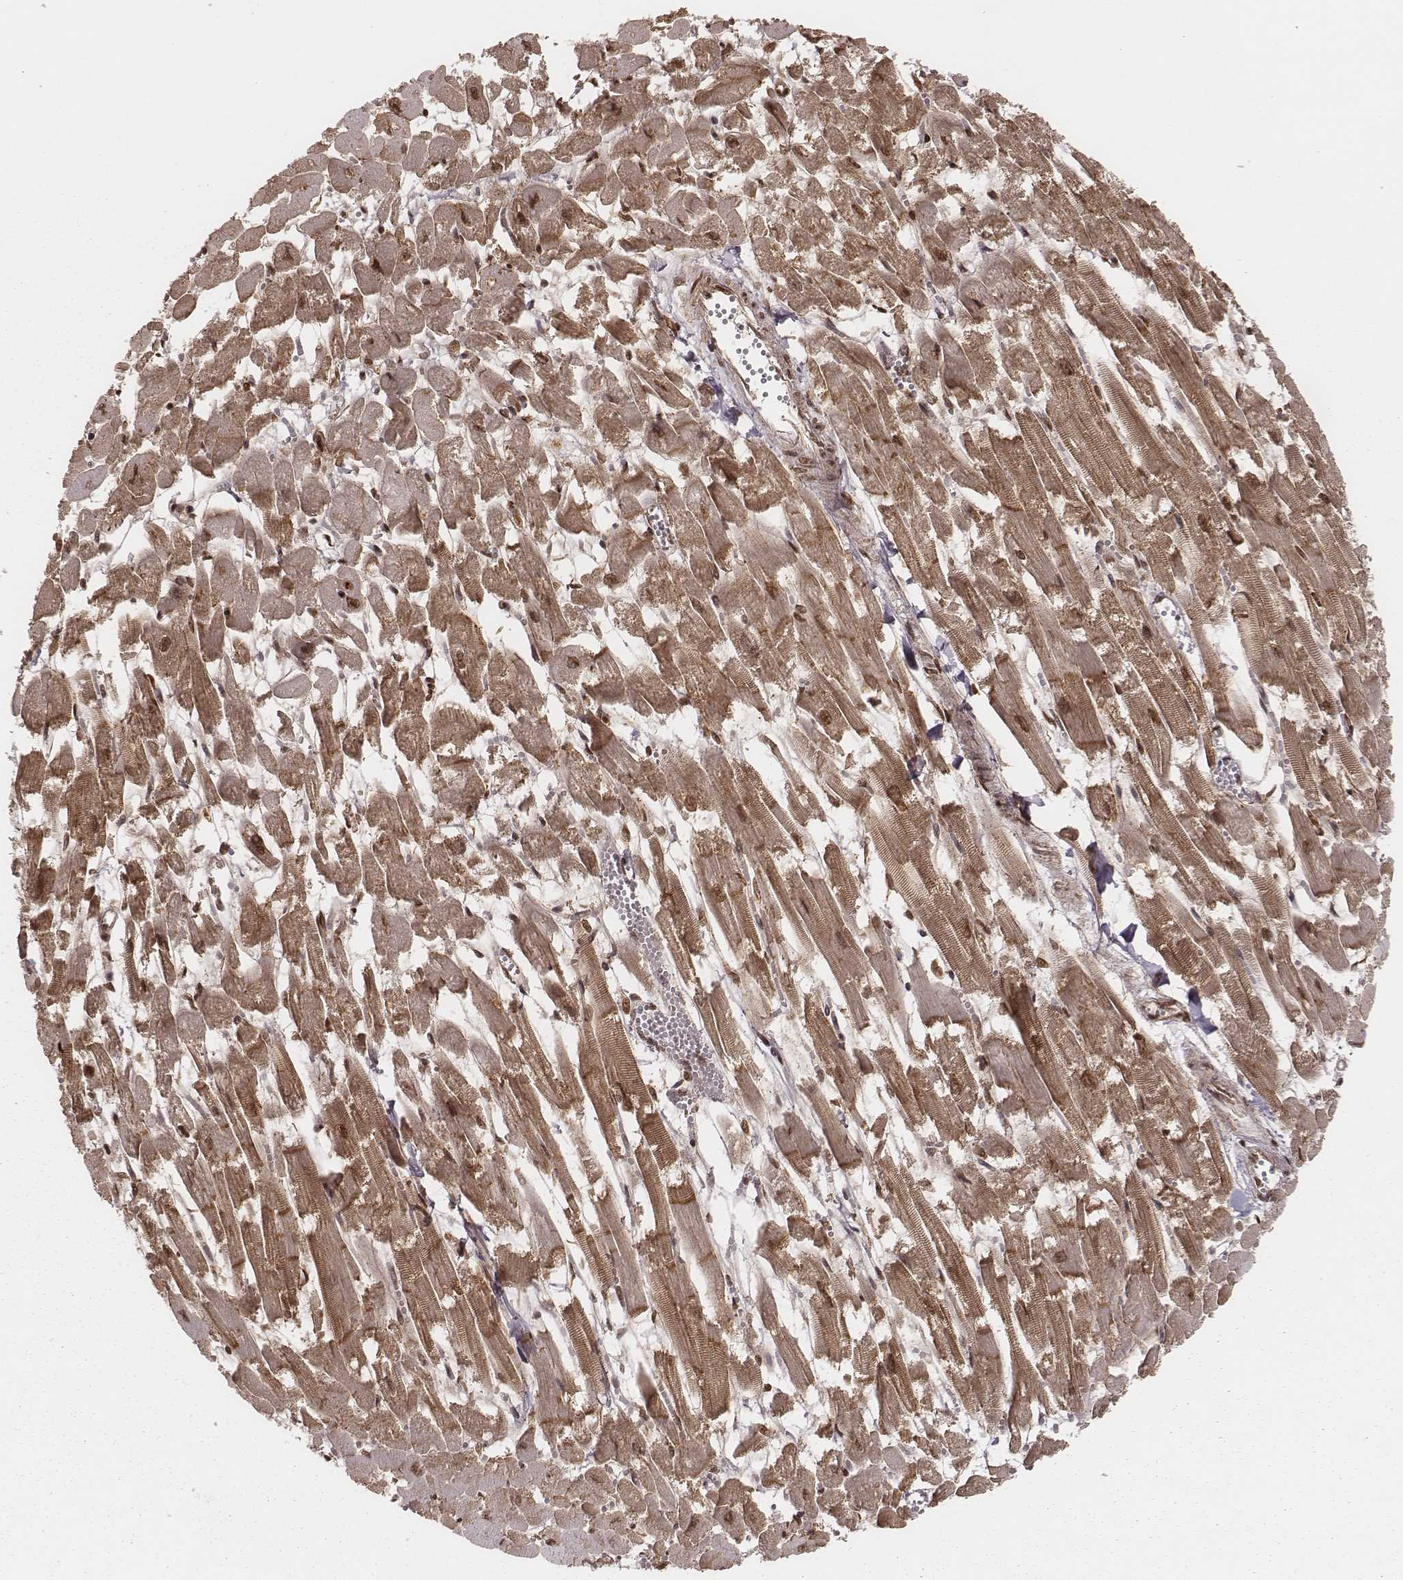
{"staining": {"intensity": "moderate", "quantity": ">75%", "location": "cytoplasmic/membranous,nuclear"}, "tissue": "heart muscle", "cell_type": "Cardiomyocytes", "image_type": "normal", "snomed": [{"axis": "morphology", "description": "Normal tissue, NOS"}, {"axis": "topography", "description": "Heart"}], "caption": "Immunohistochemical staining of unremarkable heart muscle reveals medium levels of moderate cytoplasmic/membranous,nuclear positivity in about >75% of cardiomyocytes. Immunohistochemistry stains the protein in brown and the nuclei are stained blue.", "gene": "NFX1", "patient": {"sex": "female", "age": 52}}